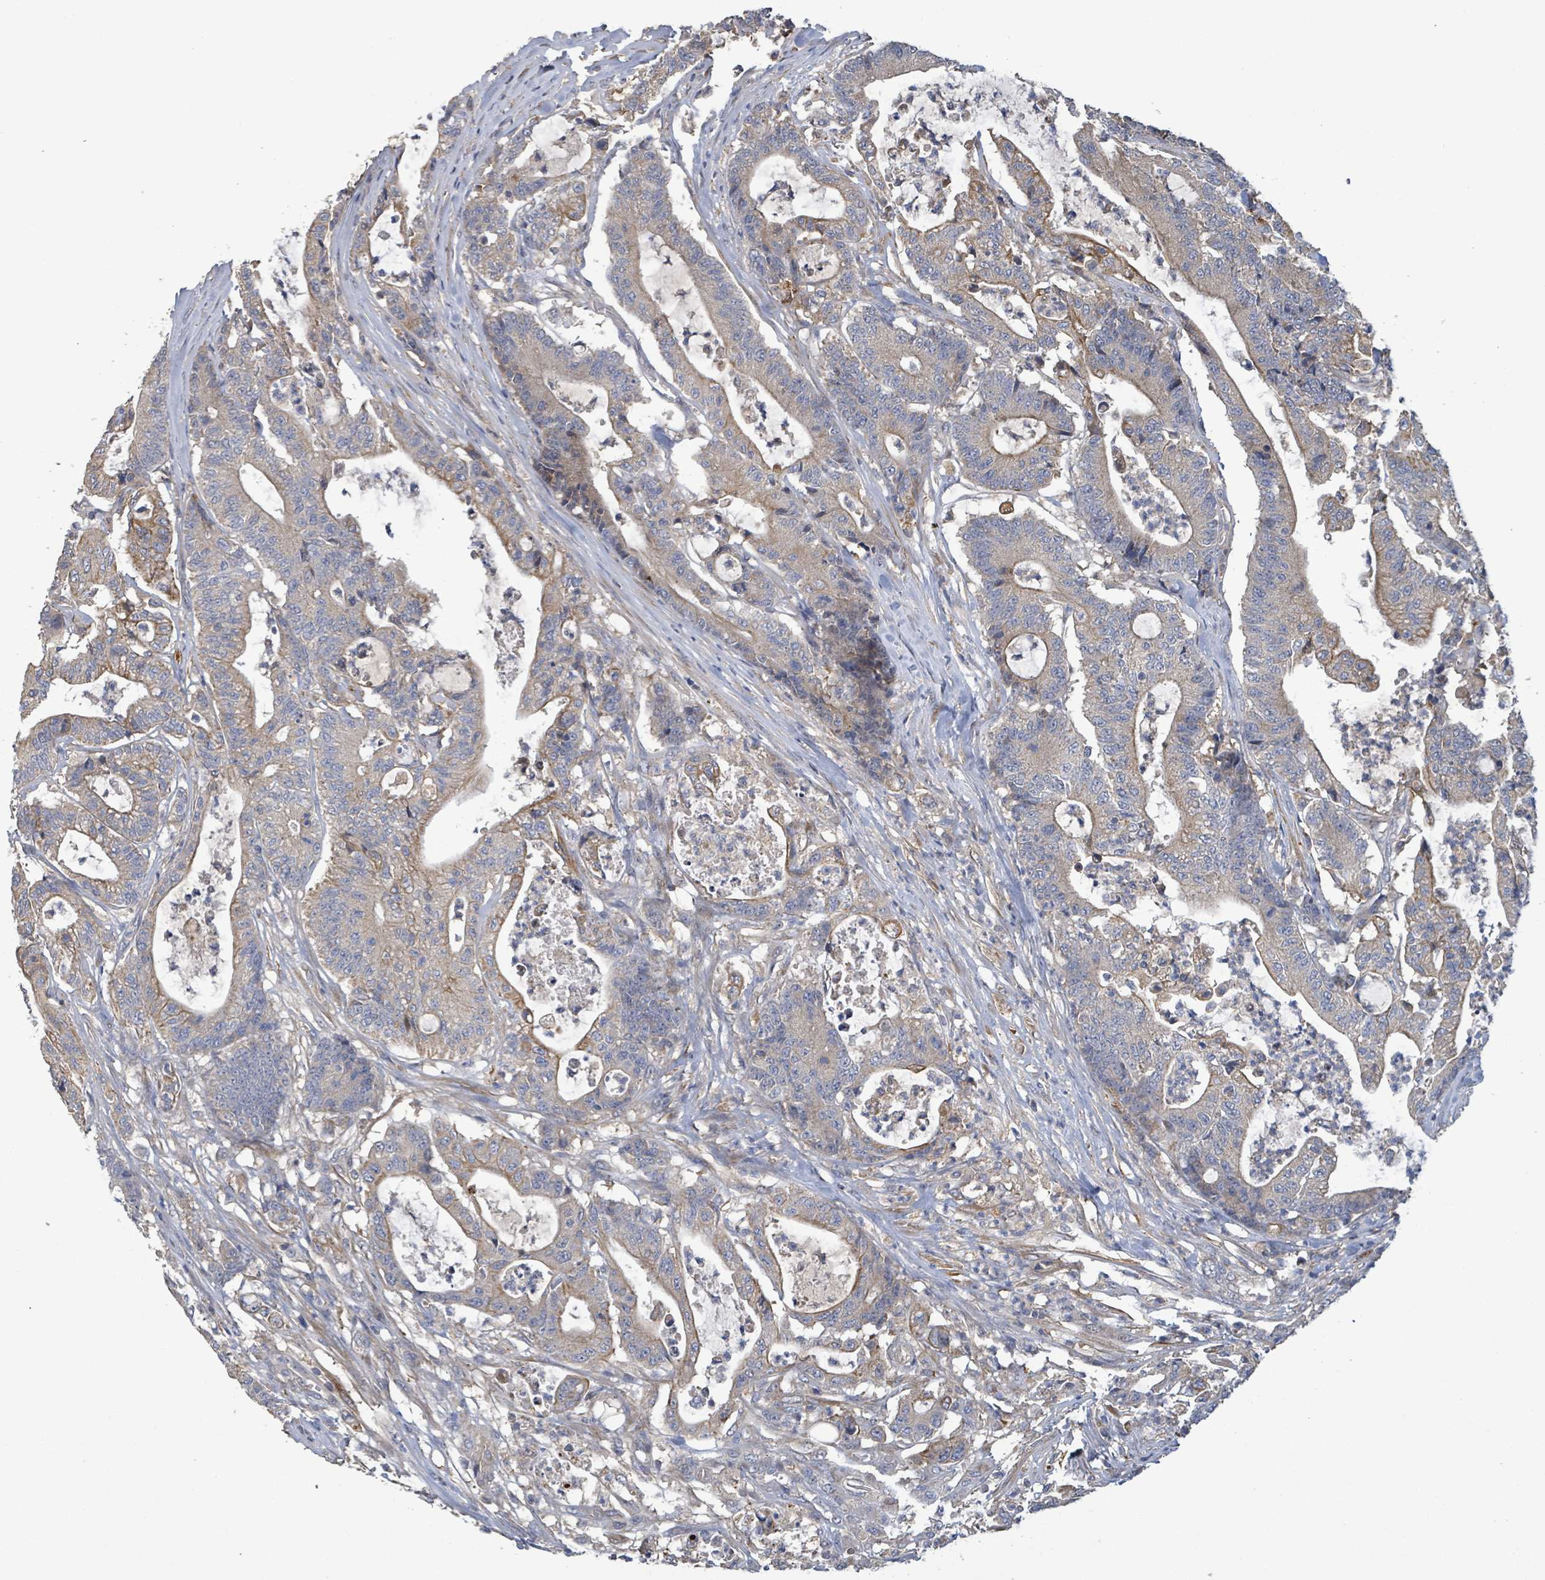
{"staining": {"intensity": "moderate", "quantity": "<25%", "location": "cytoplasmic/membranous"}, "tissue": "colorectal cancer", "cell_type": "Tumor cells", "image_type": "cancer", "snomed": [{"axis": "morphology", "description": "Adenocarcinoma, NOS"}, {"axis": "topography", "description": "Colon"}], "caption": "Protein positivity by immunohistochemistry (IHC) displays moderate cytoplasmic/membranous staining in about <25% of tumor cells in colorectal cancer.", "gene": "PLAAT1", "patient": {"sex": "female", "age": 84}}